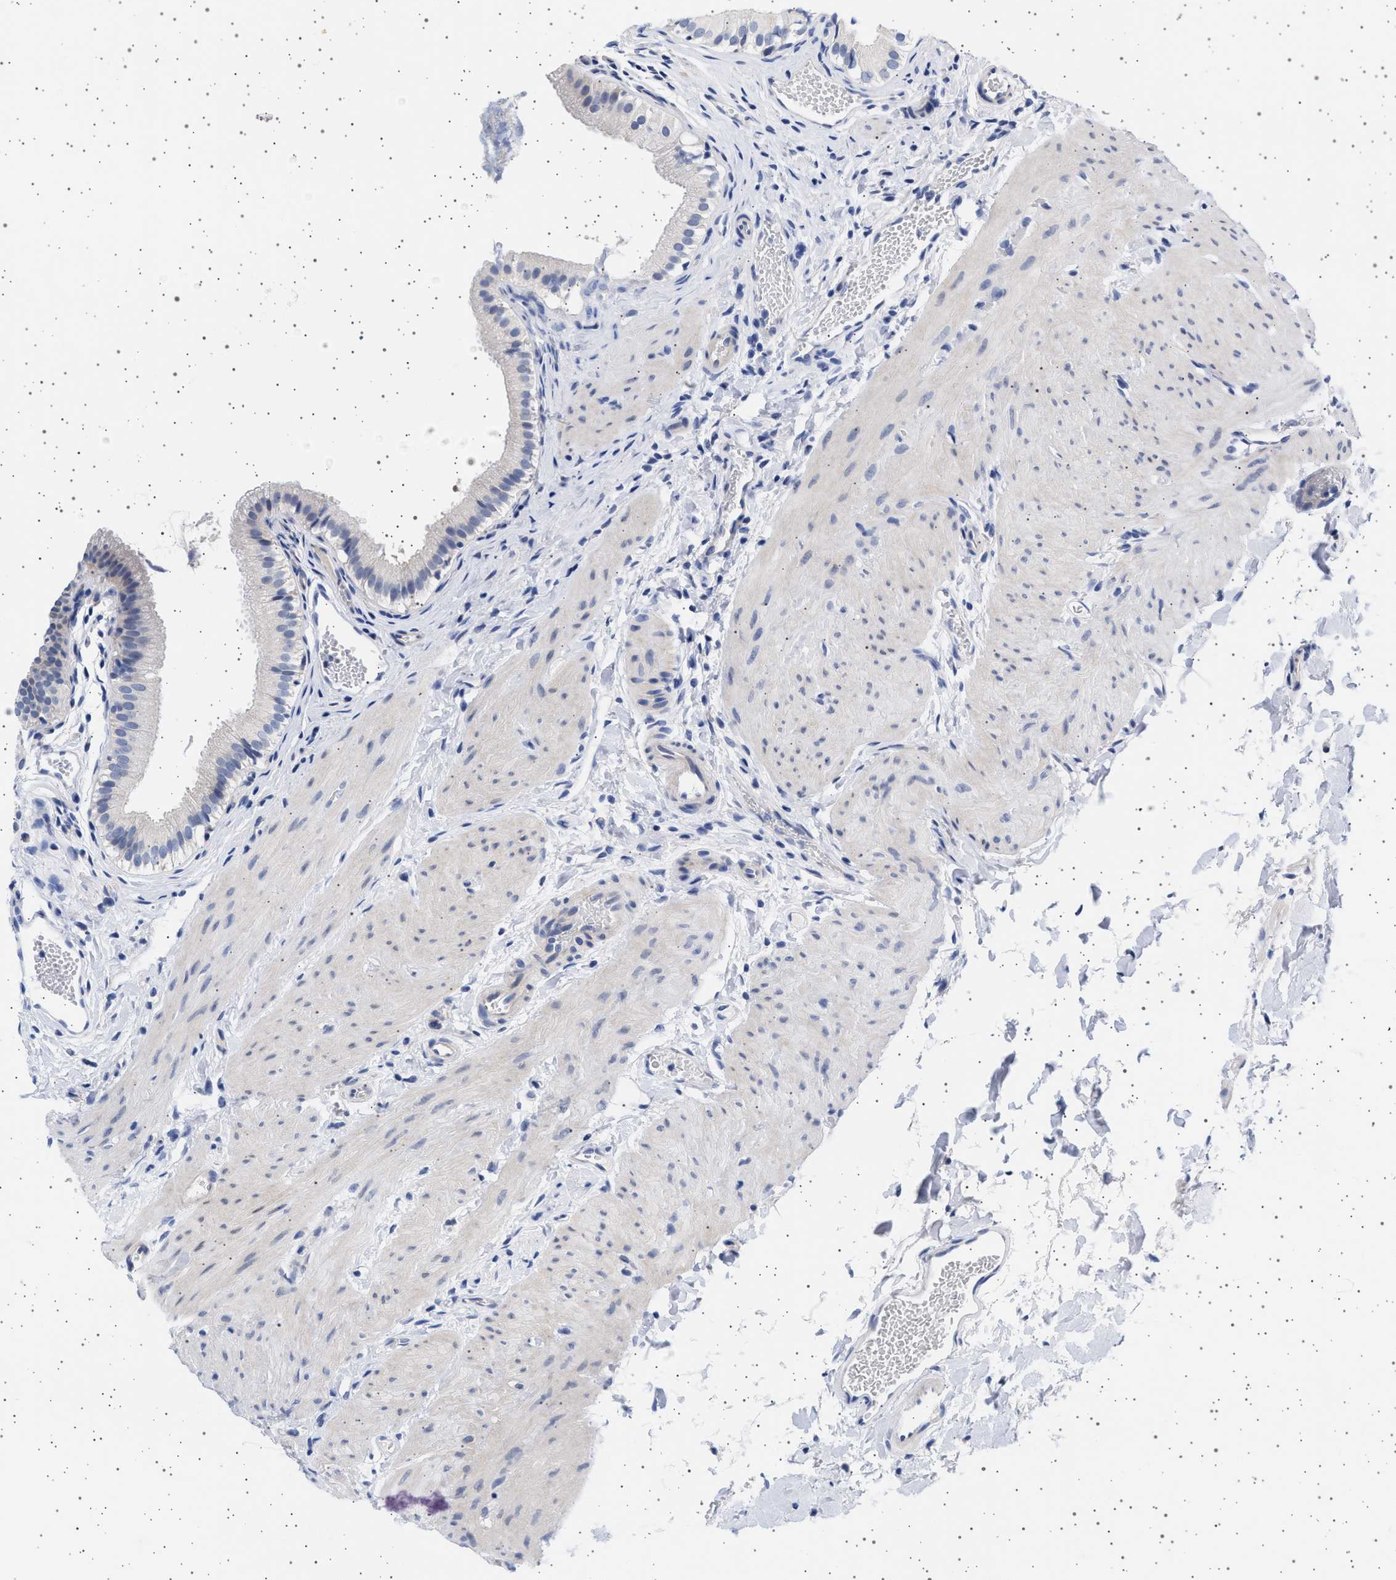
{"staining": {"intensity": "negative", "quantity": "none", "location": "none"}, "tissue": "gallbladder", "cell_type": "Glandular cells", "image_type": "normal", "snomed": [{"axis": "morphology", "description": "Normal tissue, NOS"}, {"axis": "topography", "description": "Gallbladder"}], "caption": "This is an immunohistochemistry micrograph of benign human gallbladder. There is no positivity in glandular cells.", "gene": "TRMT10B", "patient": {"sex": "female", "age": 26}}